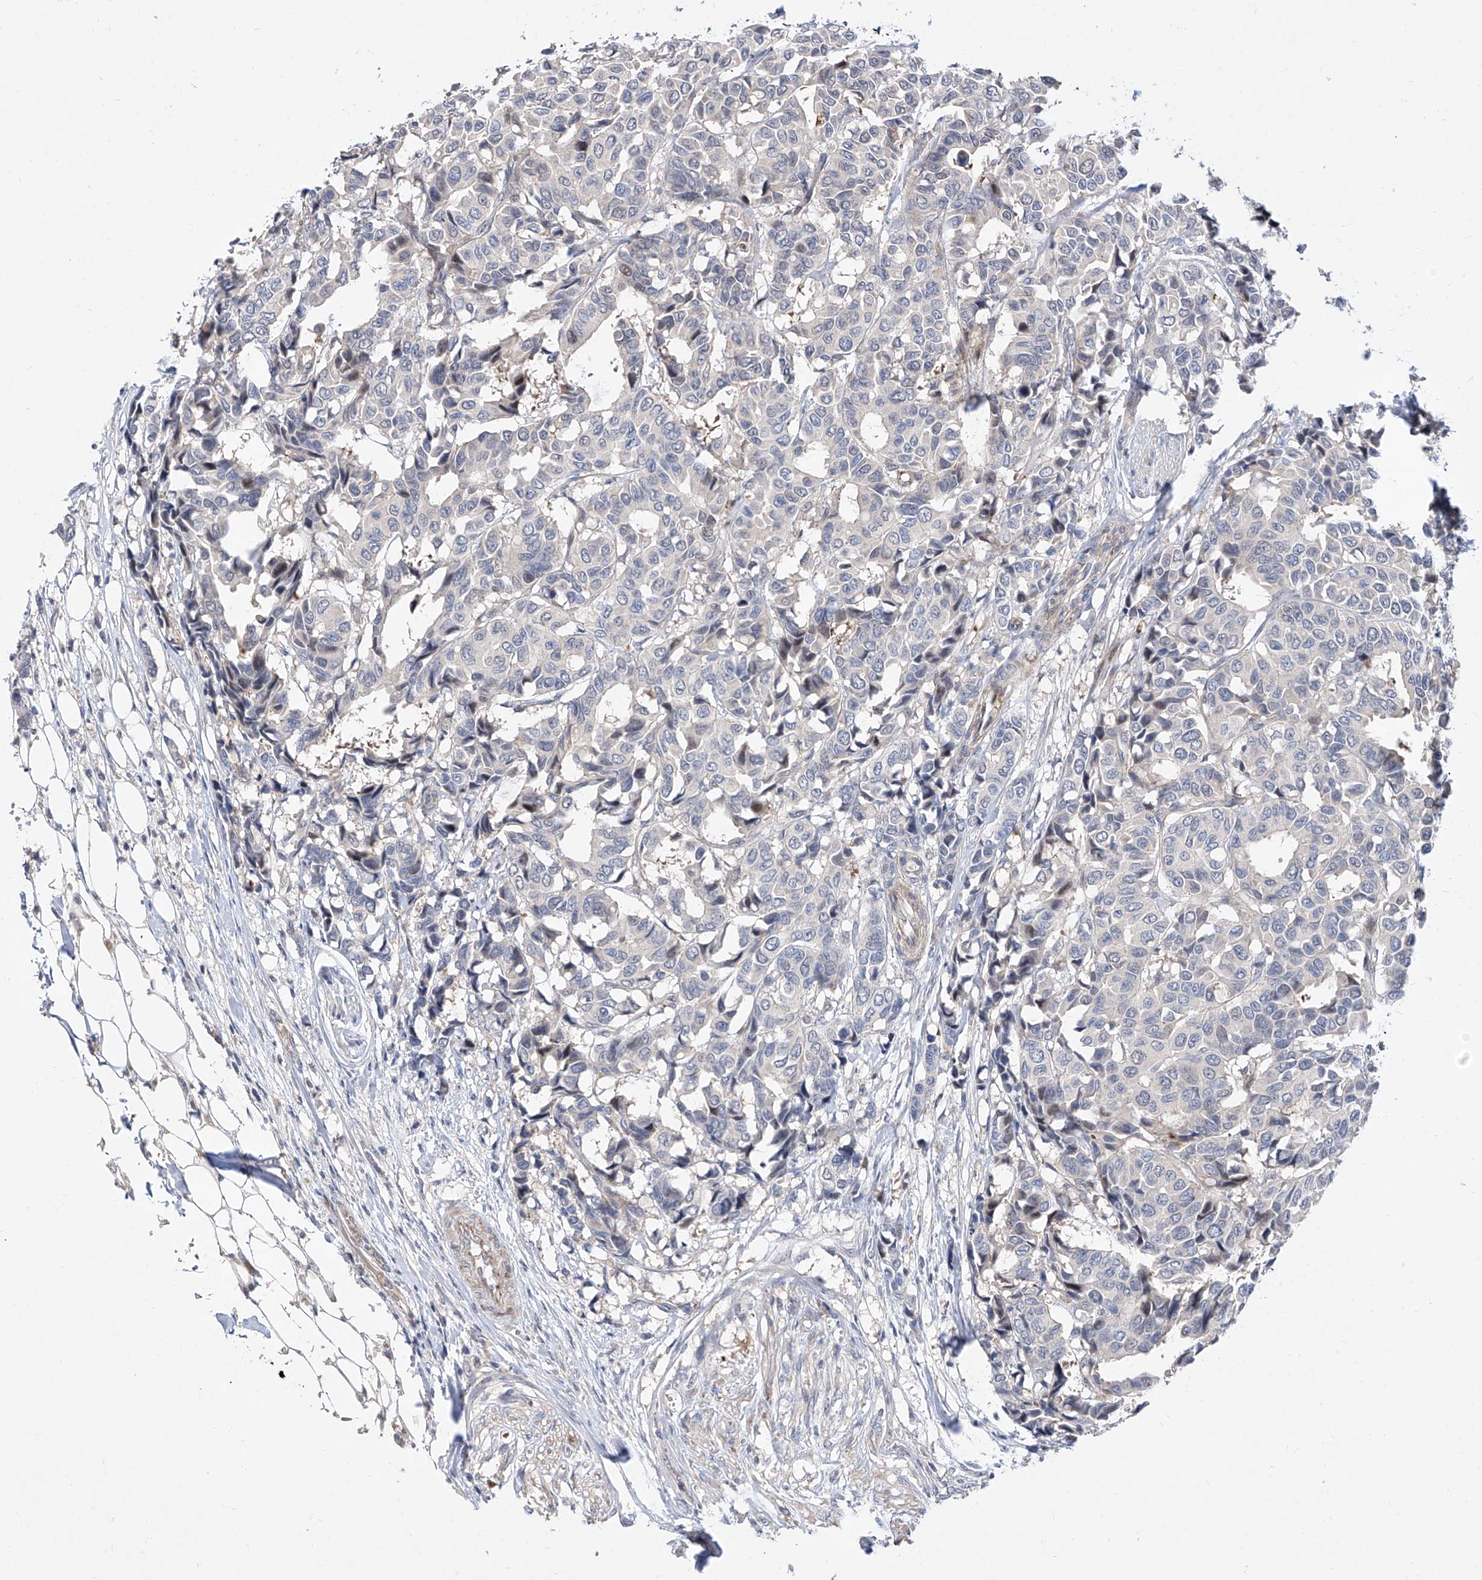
{"staining": {"intensity": "negative", "quantity": "none", "location": "none"}, "tissue": "breast cancer", "cell_type": "Tumor cells", "image_type": "cancer", "snomed": [{"axis": "morphology", "description": "Duct carcinoma"}, {"axis": "topography", "description": "Breast"}], "caption": "Tumor cells are negative for protein expression in human breast cancer (invasive ductal carcinoma).", "gene": "FUCA2", "patient": {"sex": "female", "age": 87}}